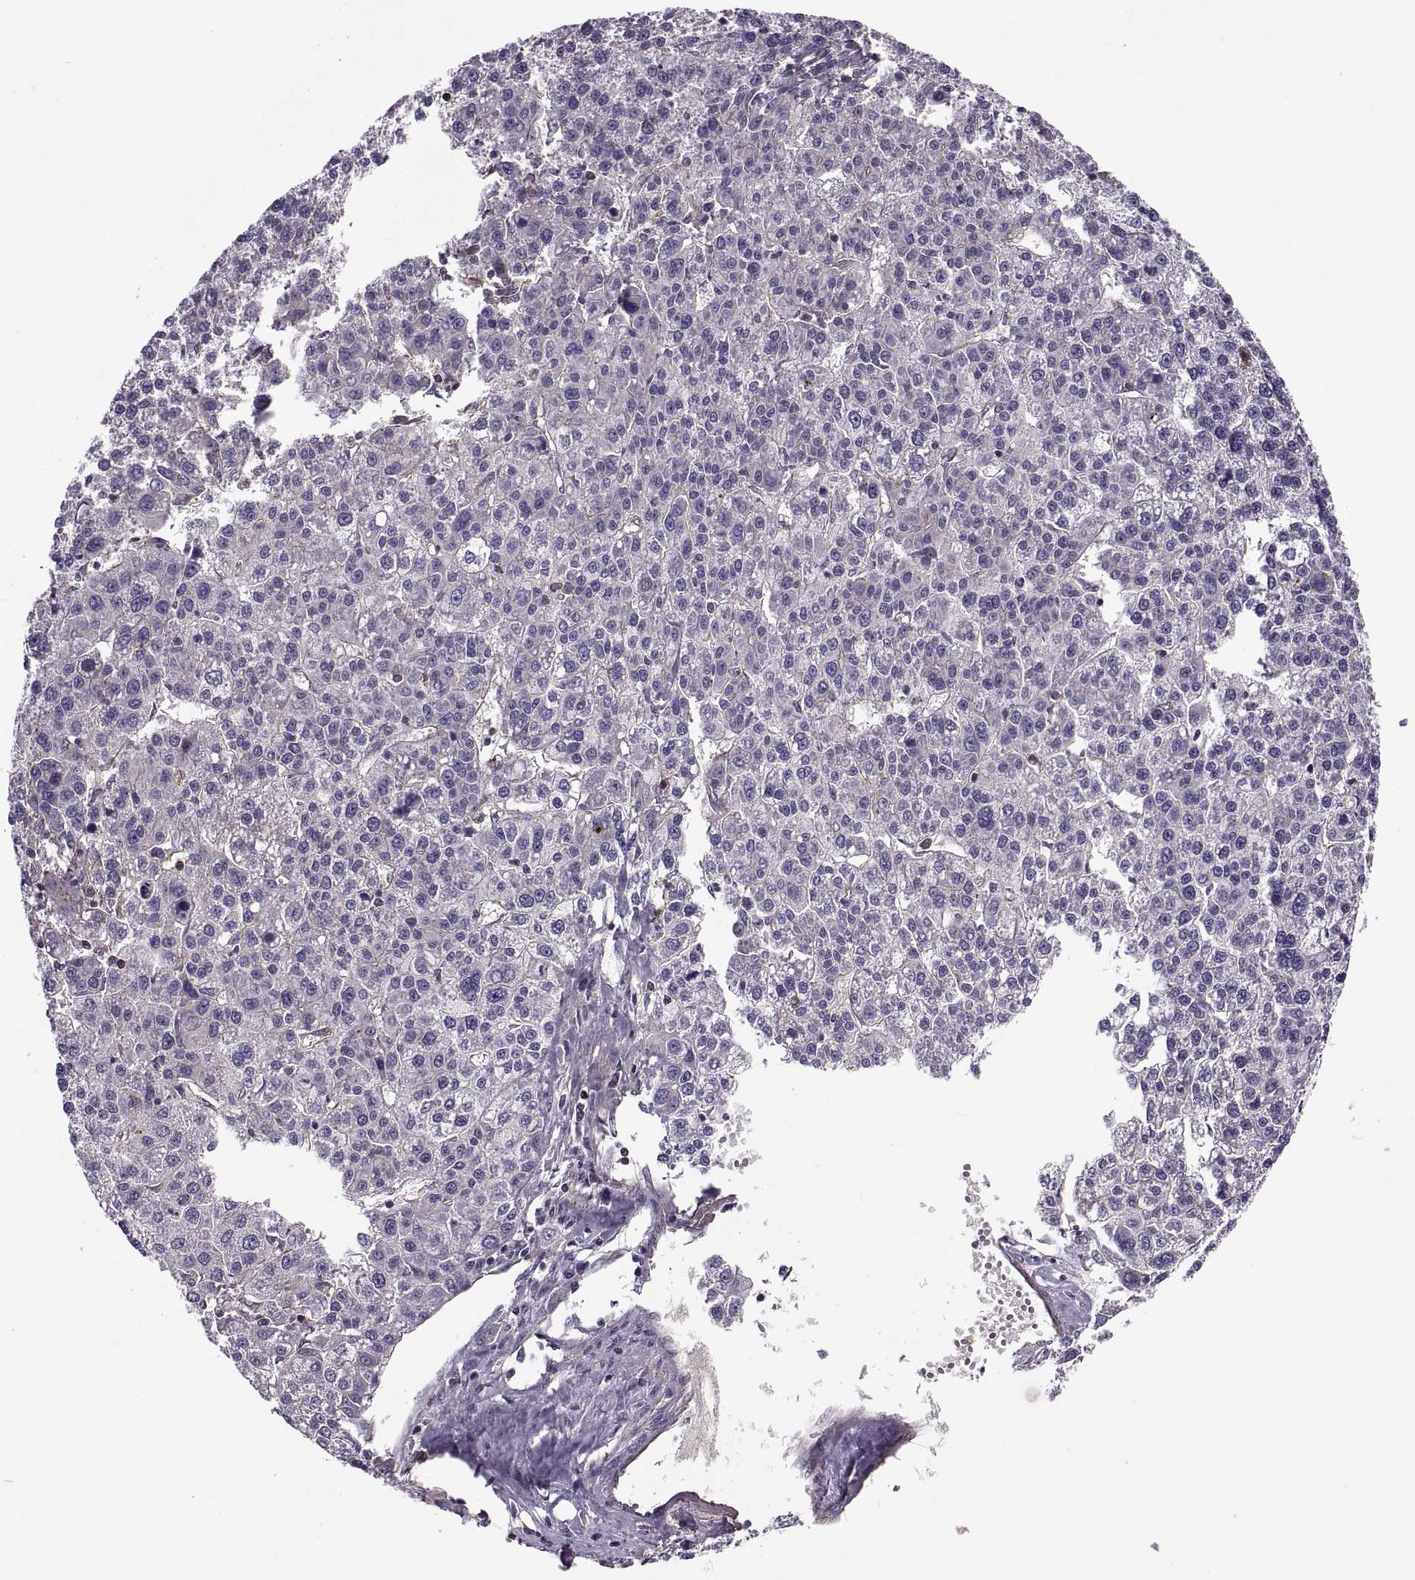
{"staining": {"intensity": "negative", "quantity": "none", "location": "none"}, "tissue": "liver cancer", "cell_type": "Tumor cells", "image_type": "cancer", "snomed": [{"axis": "morphology", "description": "Carcinoma, Hepatocellular, NOS"}, {"axis": "topography", "description": "Liver"}], "caption": "High magnification brightfield microscopy of hepatocellular carcinoma (liver) stained with DAB (3,3'-diaminobenzidine) (brown) and counterstained with hematoxylin (blue): tumor cells show no significant staining. The staining is performed using DAB (3,3'-diaminobenzidine) brown chromogen with nuclei counter-stained in using hematoxylin.", "gene": "SLC2A3", "patient": {"sex": "female", "age": 58}}